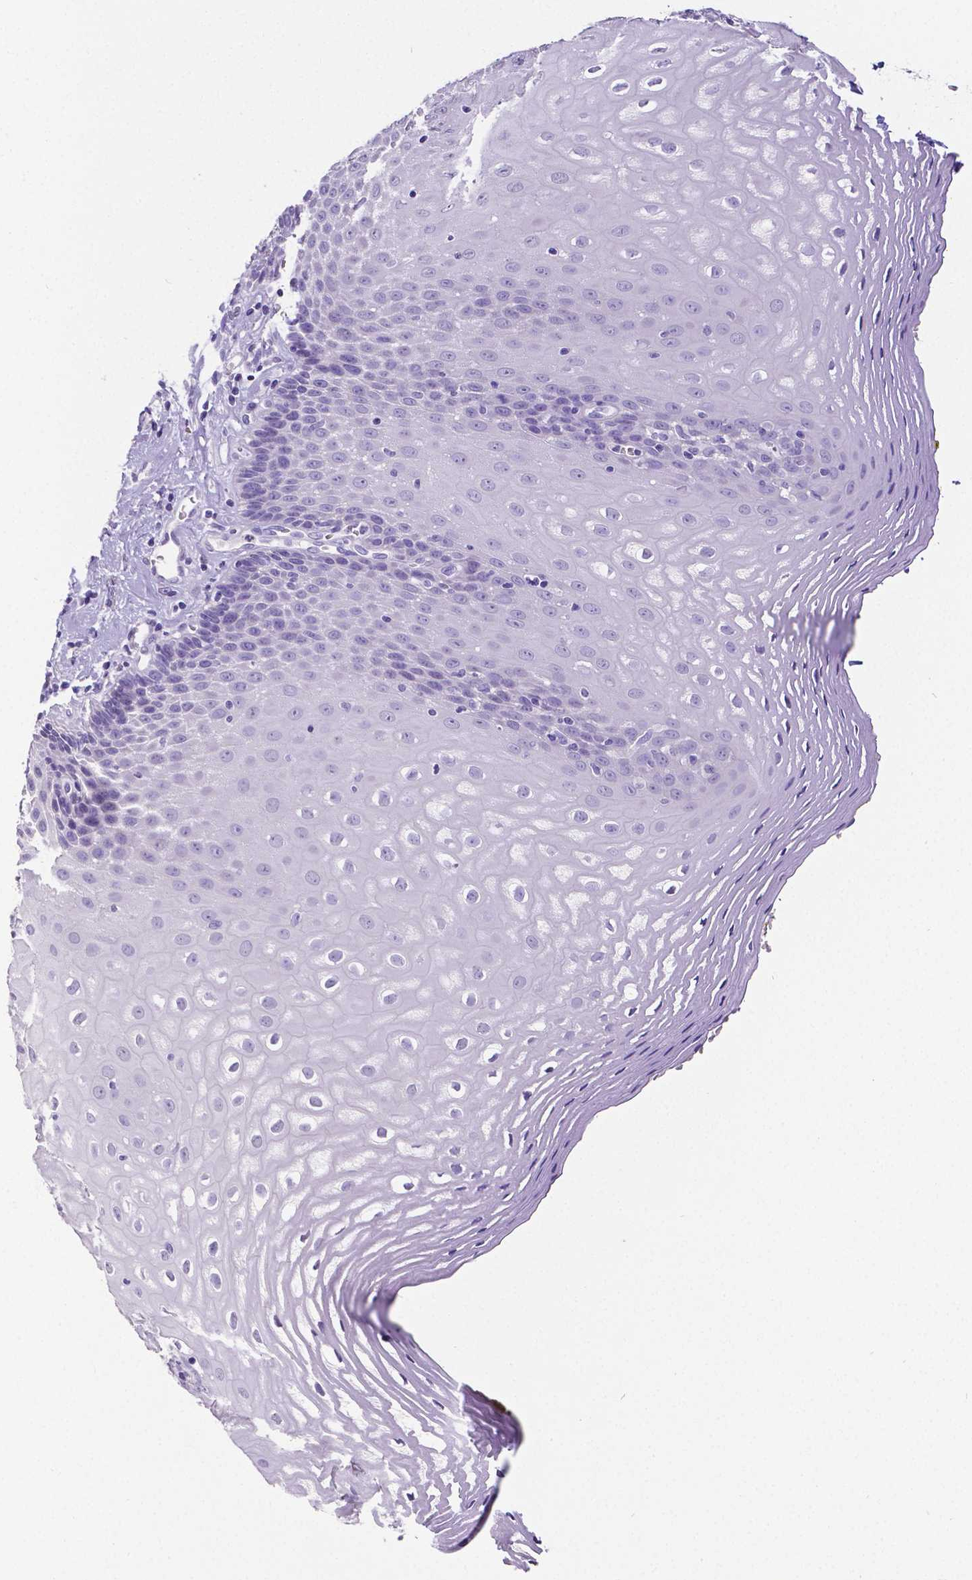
{"staining": {"intensity": "negative", "quantity": "none", "location": "none"}, "tissue": "esophagus", "cell_type": "Squamous epithelial cells", "image_type": "normal", "snomed": [{"axis": "morphology", "description": "Normal tissue, NOS"}, {"axis": "topography", "description": "Esophagus"}], "caption": "IHC image of unremarkable esophagus: human esophagus stained with DAB (3,3'-diaminobenzidine) exhibits no significant protein expression in squamous epithelial cells.", "gene": "SATB2", "patient": {"sex": "female", "age": 68}}